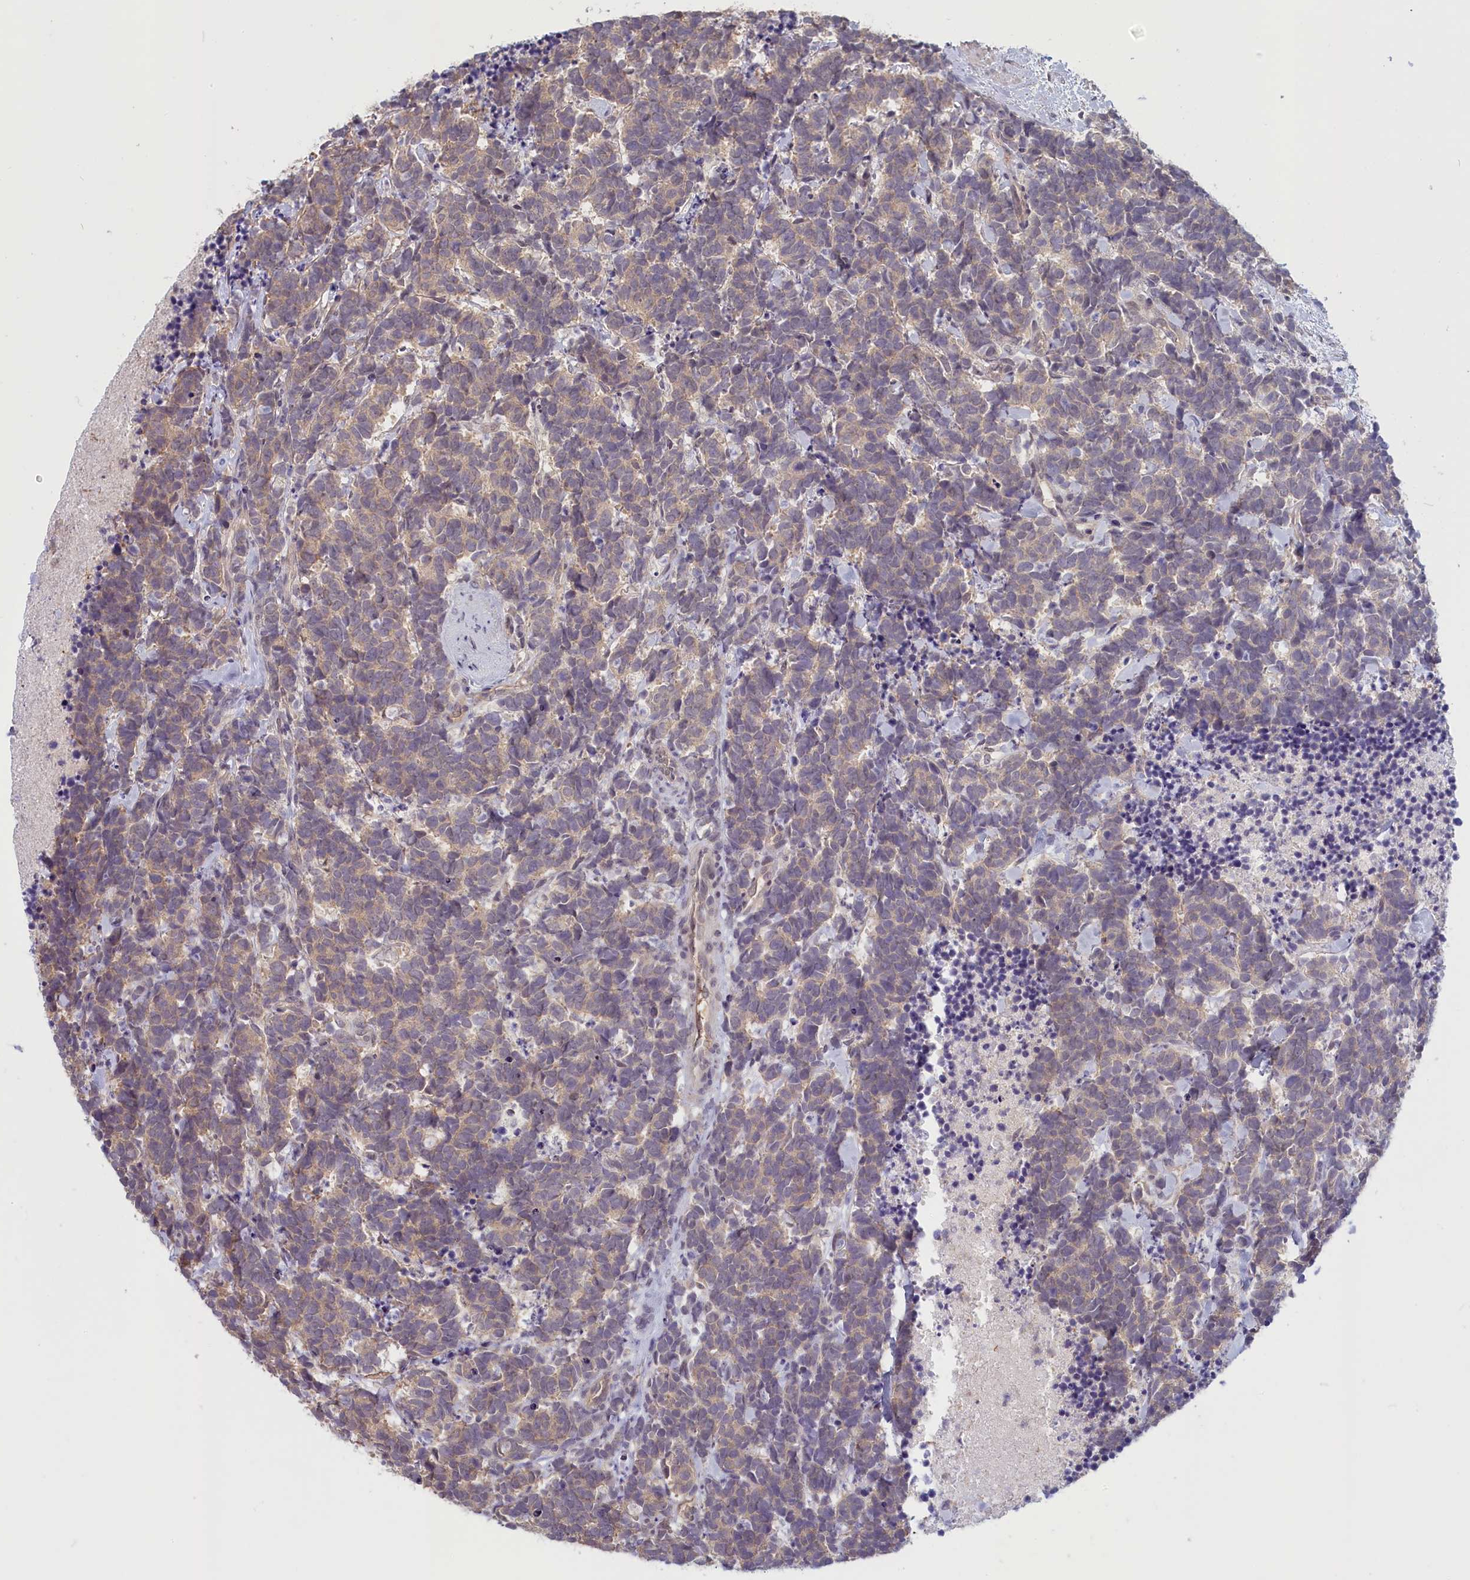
{"staining": {"intensity": "weak", "quantity": "25%-75%", "location": "cytoplasmic/membranous"}, "tissue": "carcinoid", "cell_type": "Tumor cells", "image_type": "cancer", "snomed": [{"axis": "morphology", "description": "Carcinoma, NOS"}, {"axis": "morphology", "description": "Carcinoid, malignant, NOS"}, {"axis": "topography", "description": "Prostate"}], "caption": "Human carcinoid stained with a brown dye demonstrates weak cytoplasmic/membranous positive positivity in about 25%-75% of tumor cells.", "gene": "C19orf44", "patient": {"sex": "male", "age": 57}}